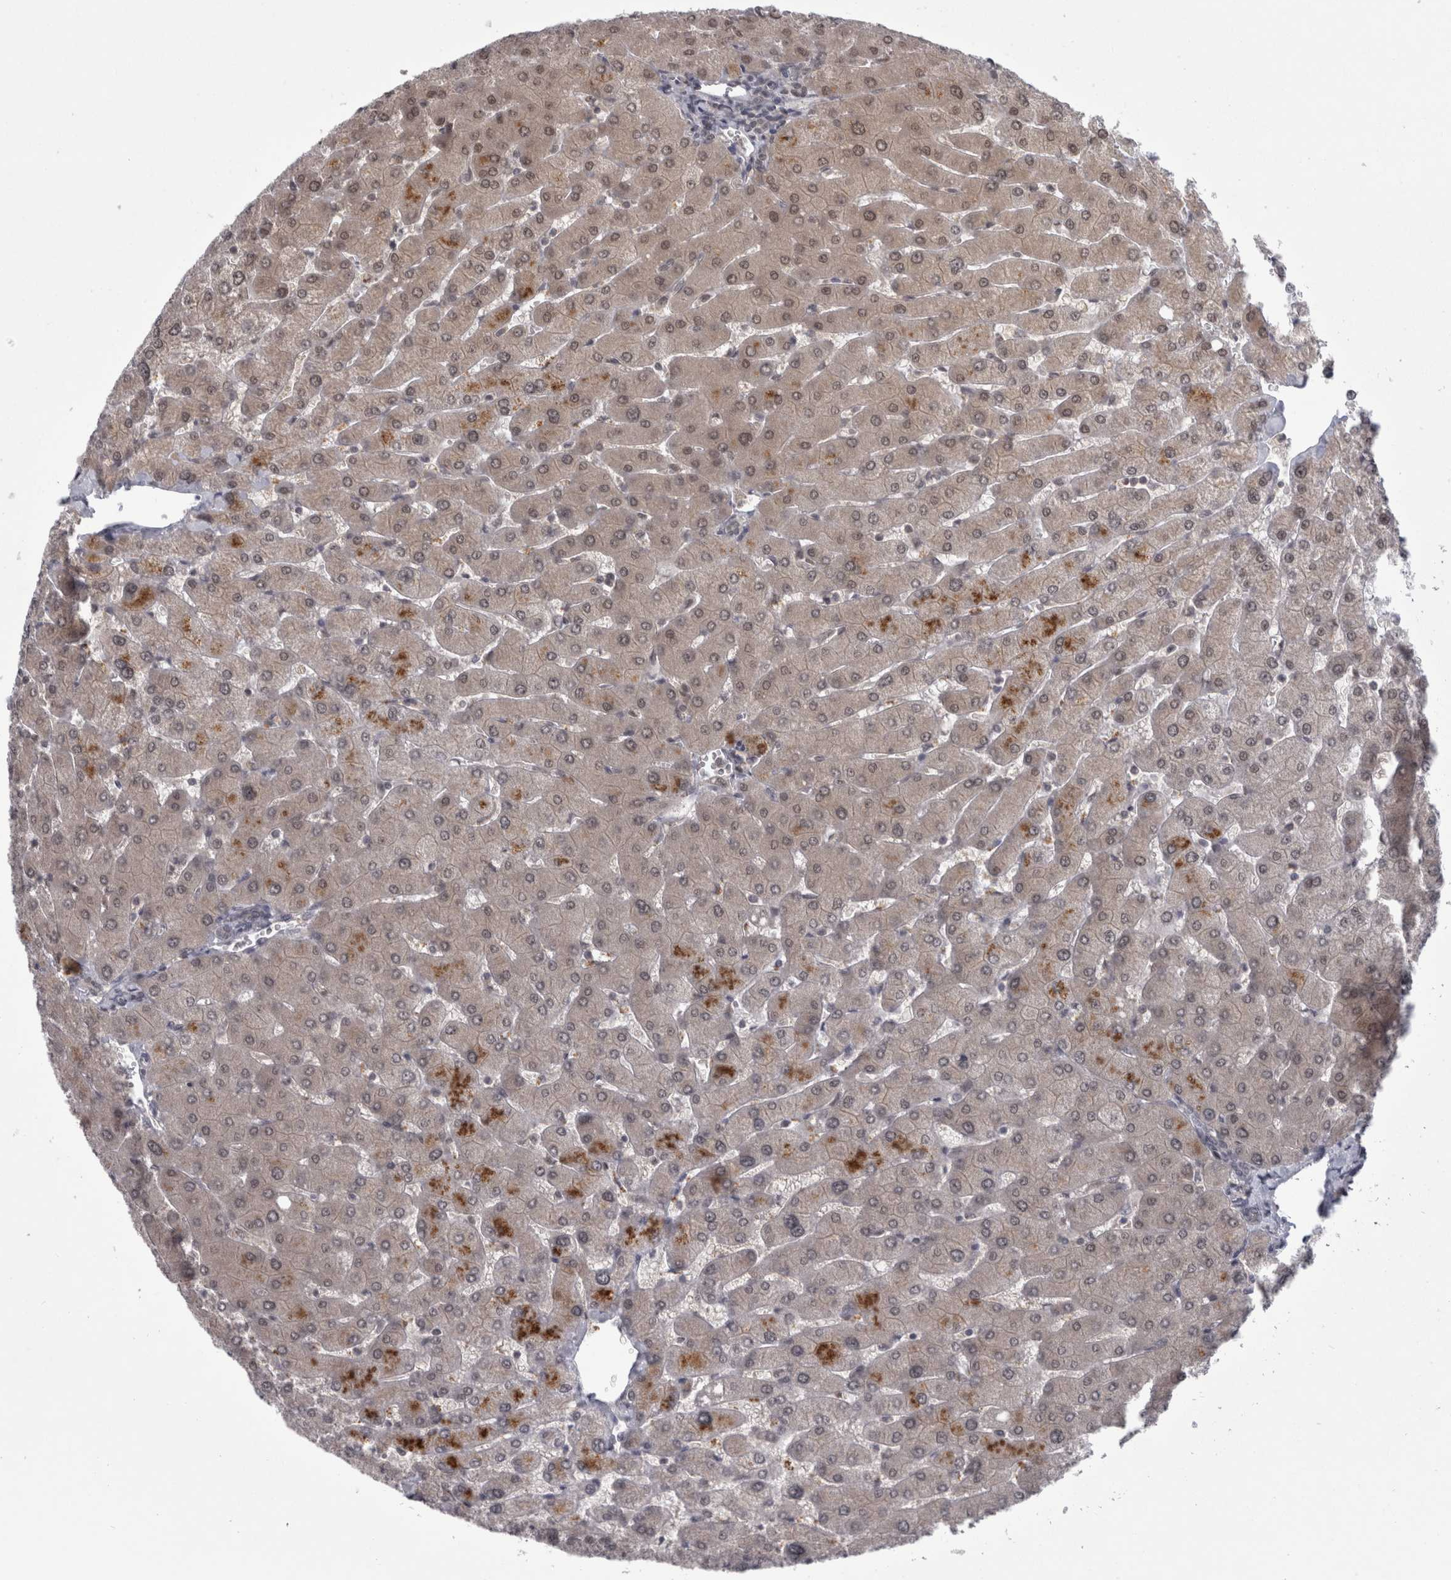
{"staining": {"intensity": "weak", "quantity": "25%-75%", "location": "nuclear"}, "tissue": "liver", "cell_type": "Cholangiocytes", "image_type": "normal", "snomed": [{"axis": "morphology", "description": "Normal tissue, NOS"}, {"axis": "topography", "description": "Liver"}], "caption": "Immunohistochemical staining of benign human liver shows 25%-75% levels of weak nuclear protein expression in approximately 25%-75% of cholangiocytes.", "gene": "PSMB2", "patient": {"sex": "male", "age": 55}}